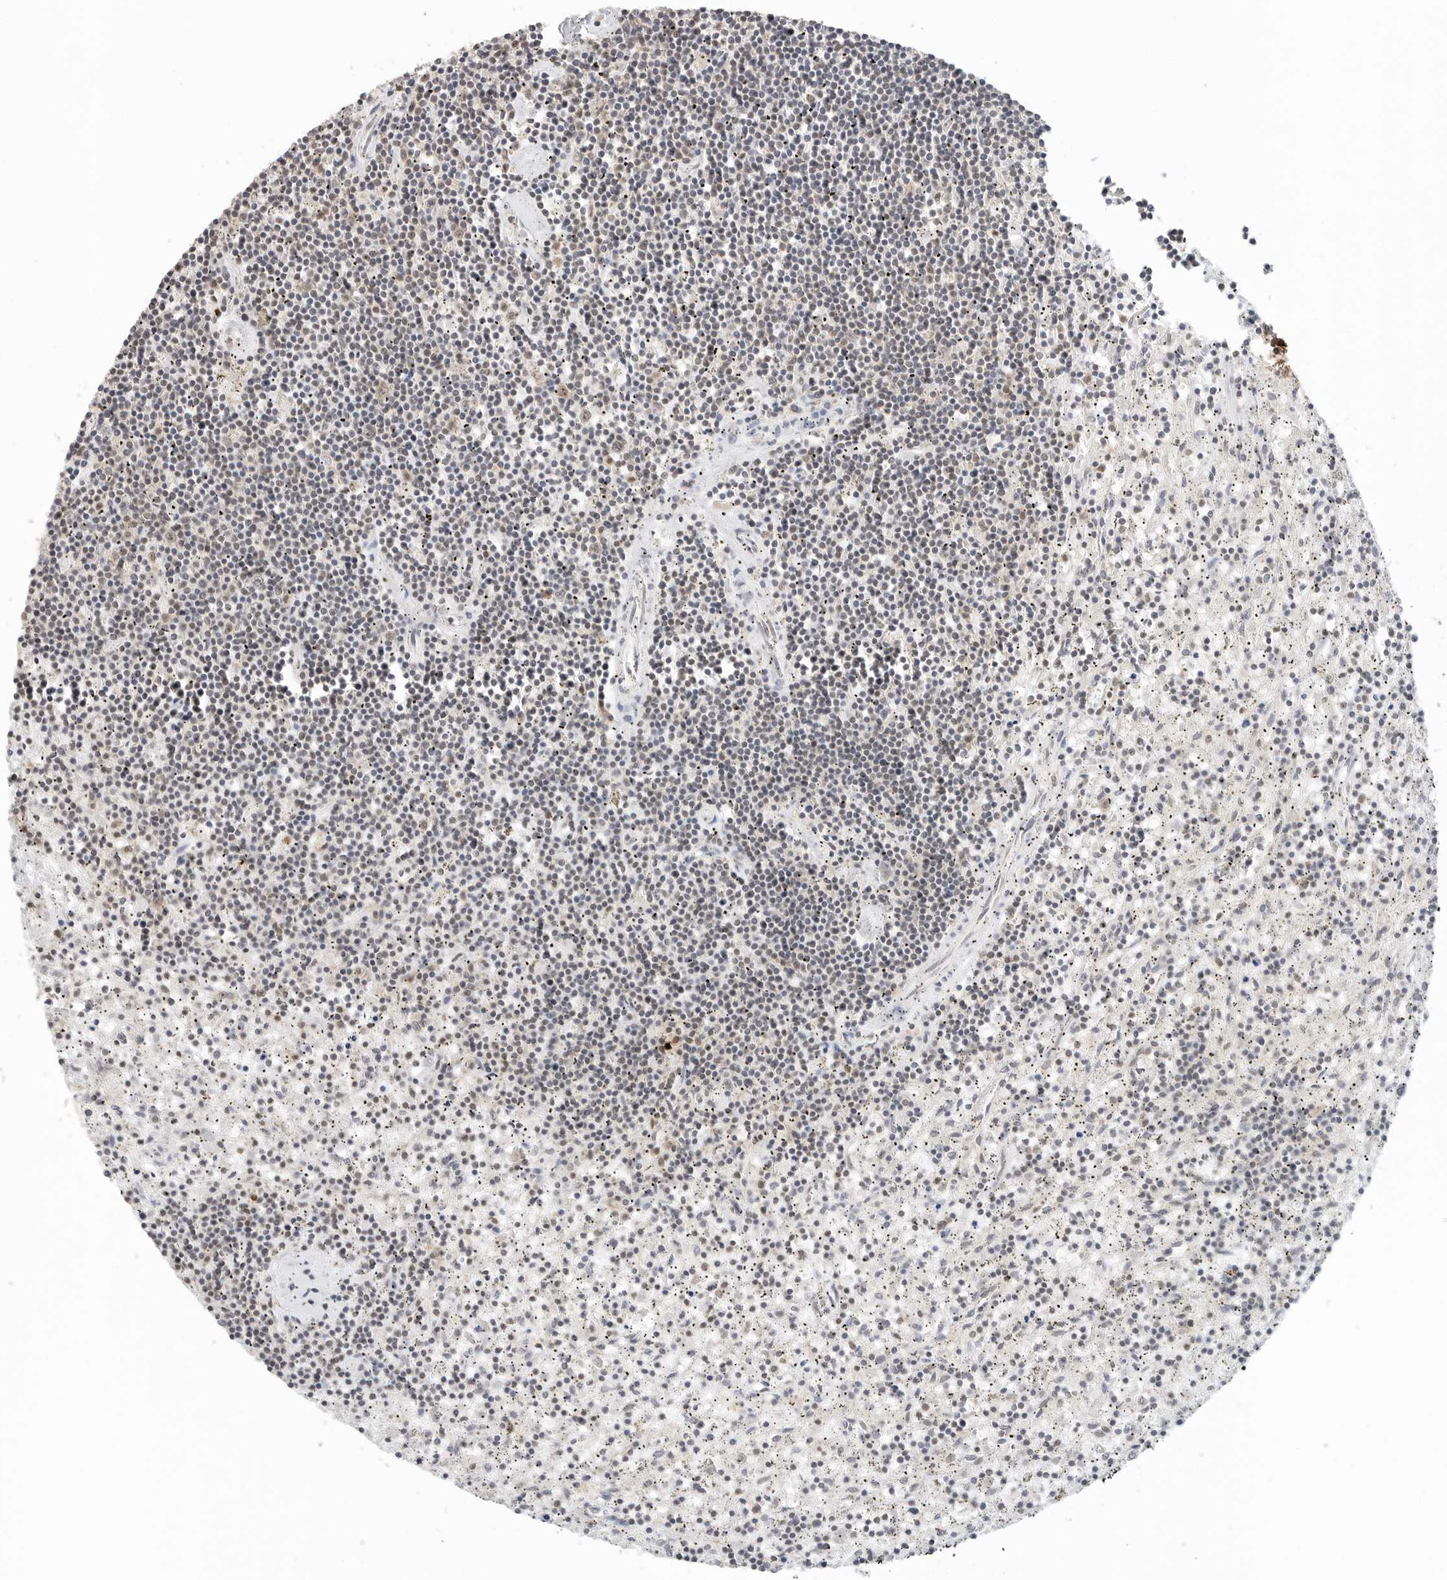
{"staining": {"intensity": "weak", "quantity": "<25%", "location": "nuclear"}, "tissue": "lymphoma", "cell_type": "Tumor cells", "image_type": "cancer", "snomed": [{"axis": "morphology", "description": "Malignant lymphoma, non-Hodgkin's type, Low grade"}, {"axis": "topography", "description": "Spleen"}], "caption": "Low-grade malignant lymphoma, non-Hodgkin's type was stained to show a protein in brown. There is no significant expression in tumor cells.", "gene": "METAP1", "patient": {"sex": "male", "age": 76}}